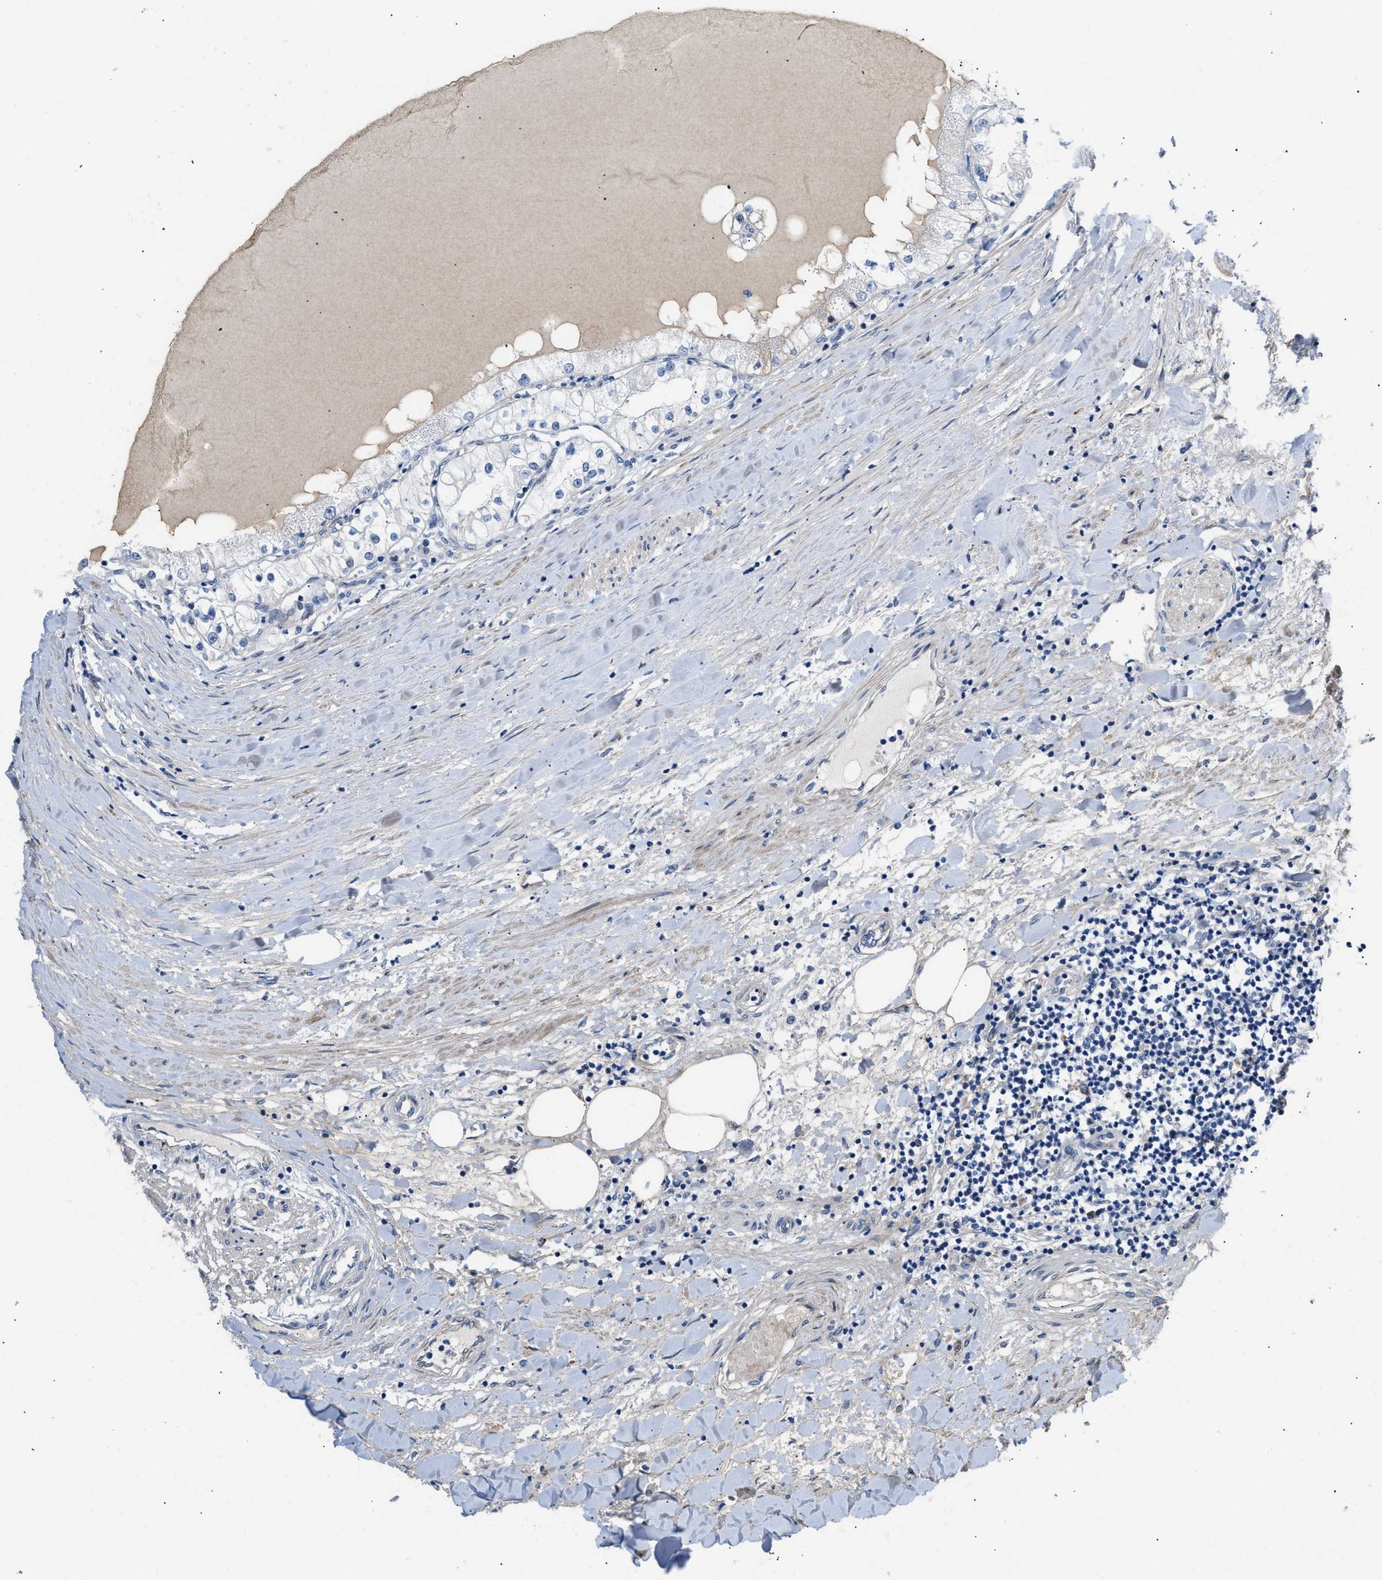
{"staining": {"intensity": "negative", "quantity": "none", "location": "none"}, "tissue": "renal cancer", "cell_type": "Tumor cells", "image_type": "cancer", "snomed": [{"axis": "morphology", "description": "Adenocarcinoma, NOS"}, {"axis": "topography", "description": "Kidney"}], "caption": "Protein analysis of renal cancer (adenocarcinoma) reveals no significant positivity in tumor cells.", "gene": "TFPI", "patient": {"sex": "male", "age": 68}}